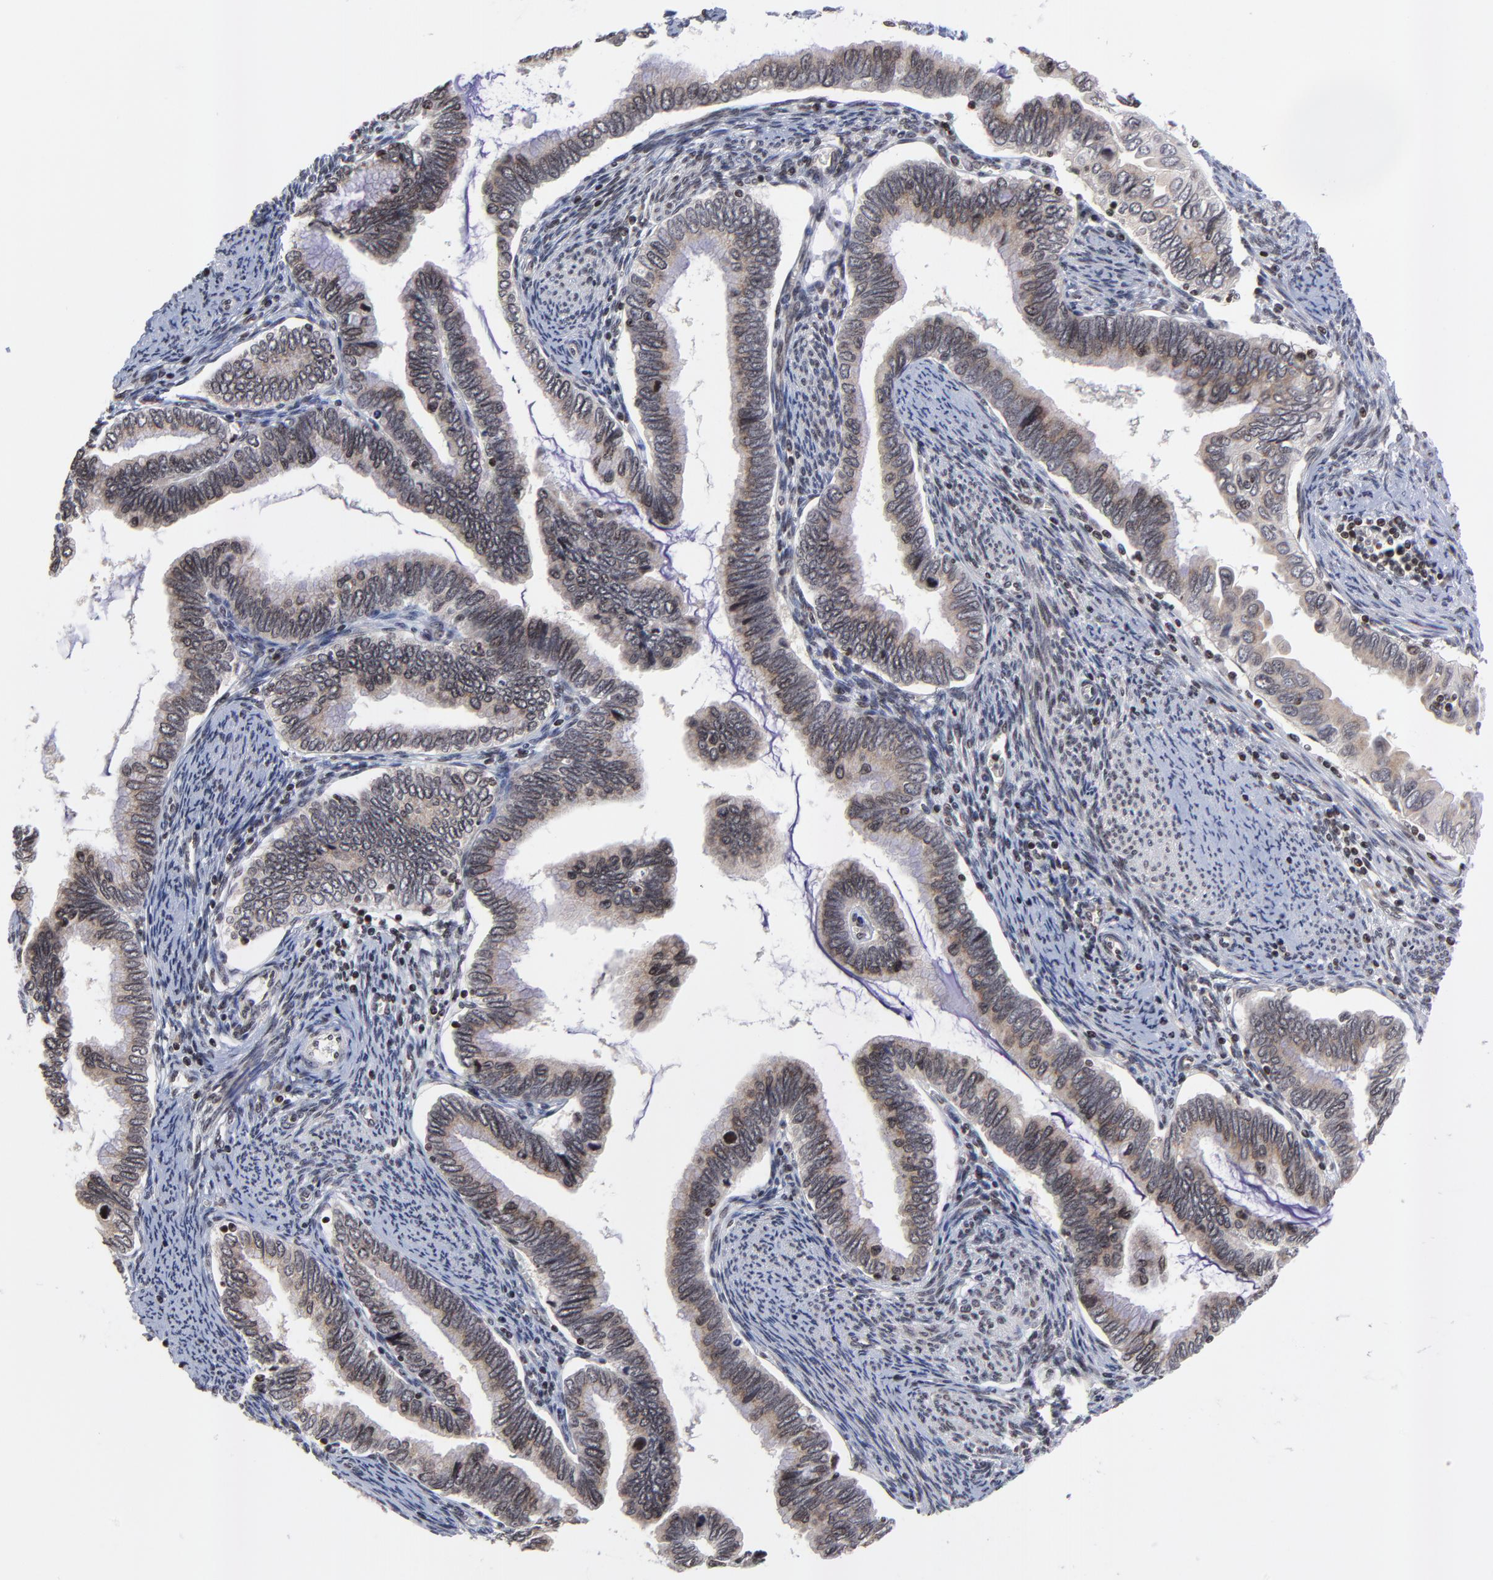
{"staining": {"intensity": "moderate", "quantity": ">75%", "location": "cytoplasmic/membranous"}, "tissue": "cervical cancer", "cell_type": "Tumor cells", "image_type": "cancer", "snomed": [{"axis": "morphology", "description": "Adenocarcinoma, NOS"}, {"axis": "topography", "description": "Cervix"}], "caption": "Immunohistochemical staining of adenocarcinoma (cervical) exhibits medium levels of moderate cytoplasmic/membranous protein expression in approximately >75% of tumor cells.", "gene": "ZNF777", "patient": {"sex": "female", "age": 49}}